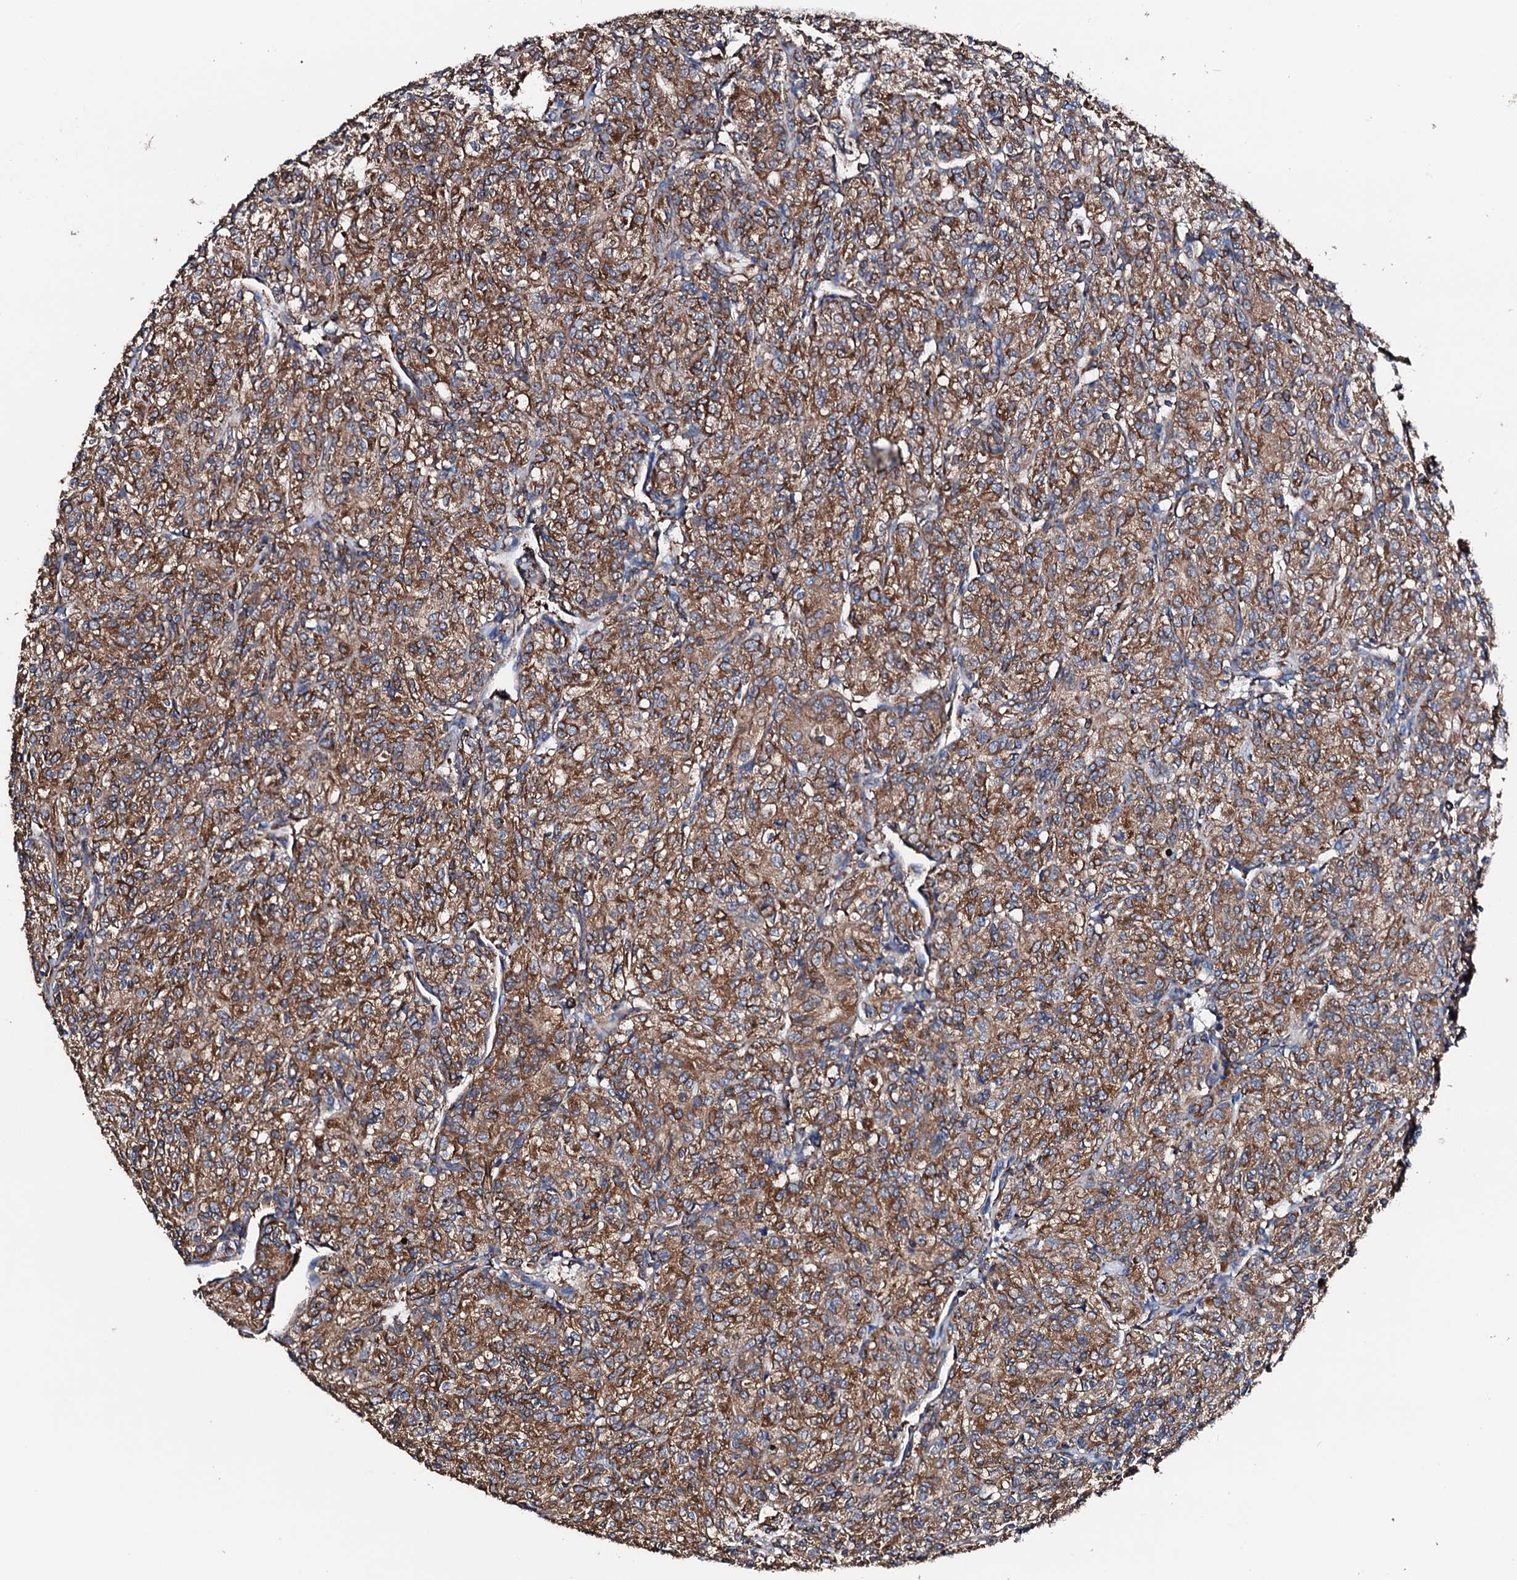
{"staining": {"intensity": "strong", "quantity": ">75%", "location": "cytoplasmic/membranous"}, "tissue": "renal cancer", "cell_type": "Tumor cells", "image_type": "cancer", "snomed": [{"axis": "morphology", "description": "Adenocarcinoma, NOS"}, {"axis": "topography", "description": "Kidney"}], "caption": "Human renal cancer (adenocarcinoma) stained with a protein marker reveals strong staining in tumor cells.", "gene": "AMDHD1", "patient": {"sex": "male", "age": 77}}